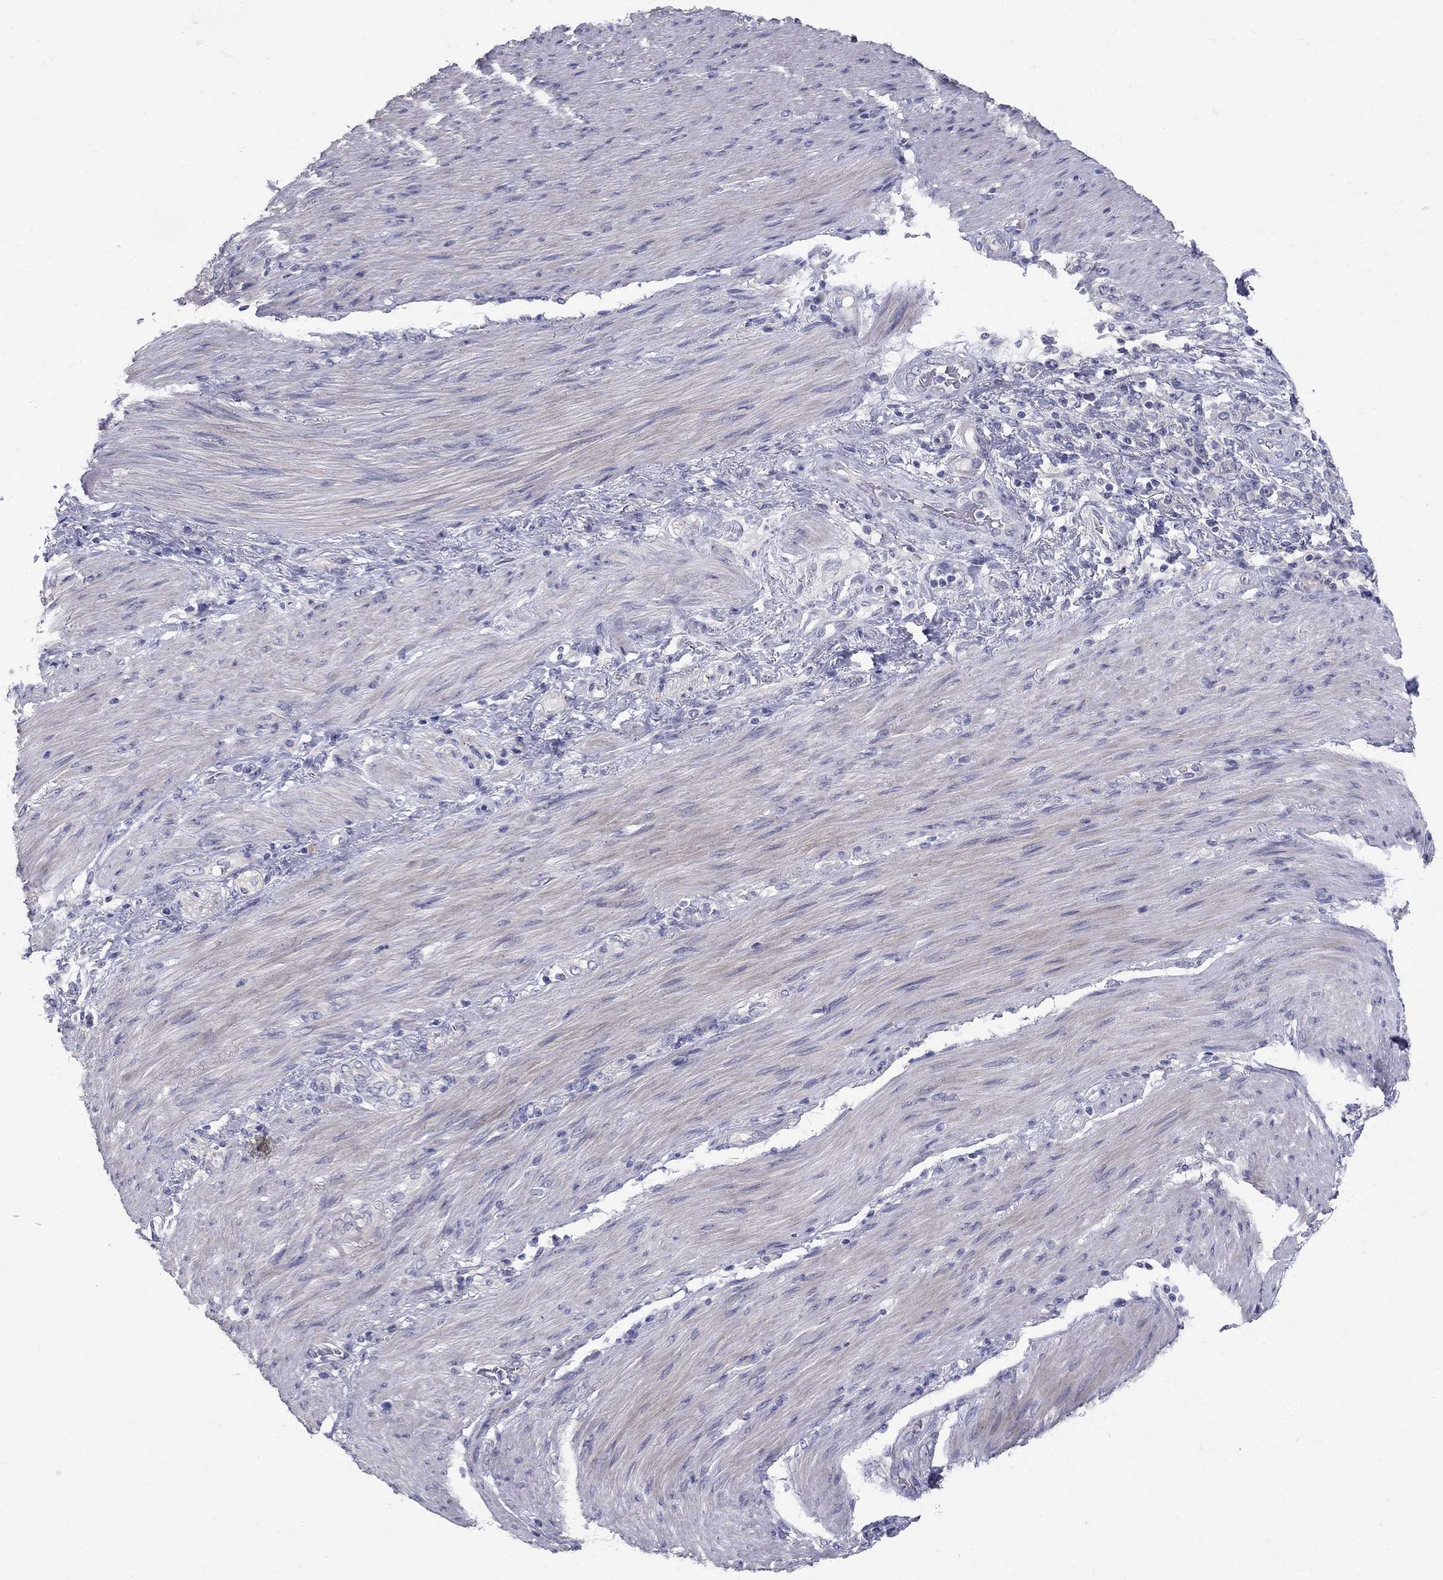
{"staining": {"intensity": "negative", "quantity": "none", "location": "none"}, "tissue": "stomach cancer", "cell_type": "Tumor cells", "image_type": "cancer", "snomed": [{"axis": "morphology", "description": "Normal tissue, NOS"}, {"axis": "morphology", "description": "Adenocarcinoma, NOS"}, {"axis": "topography", "description": "Stomach"}], "caption": "This is a photomicrograph of immunohistochemistry (IHC) staining of stomach cancer (adenocarcinoma), which shows no positivity in tumor cells.", "gene": "TP53TG5", "patient": {"sex": "female", "age": 79}}